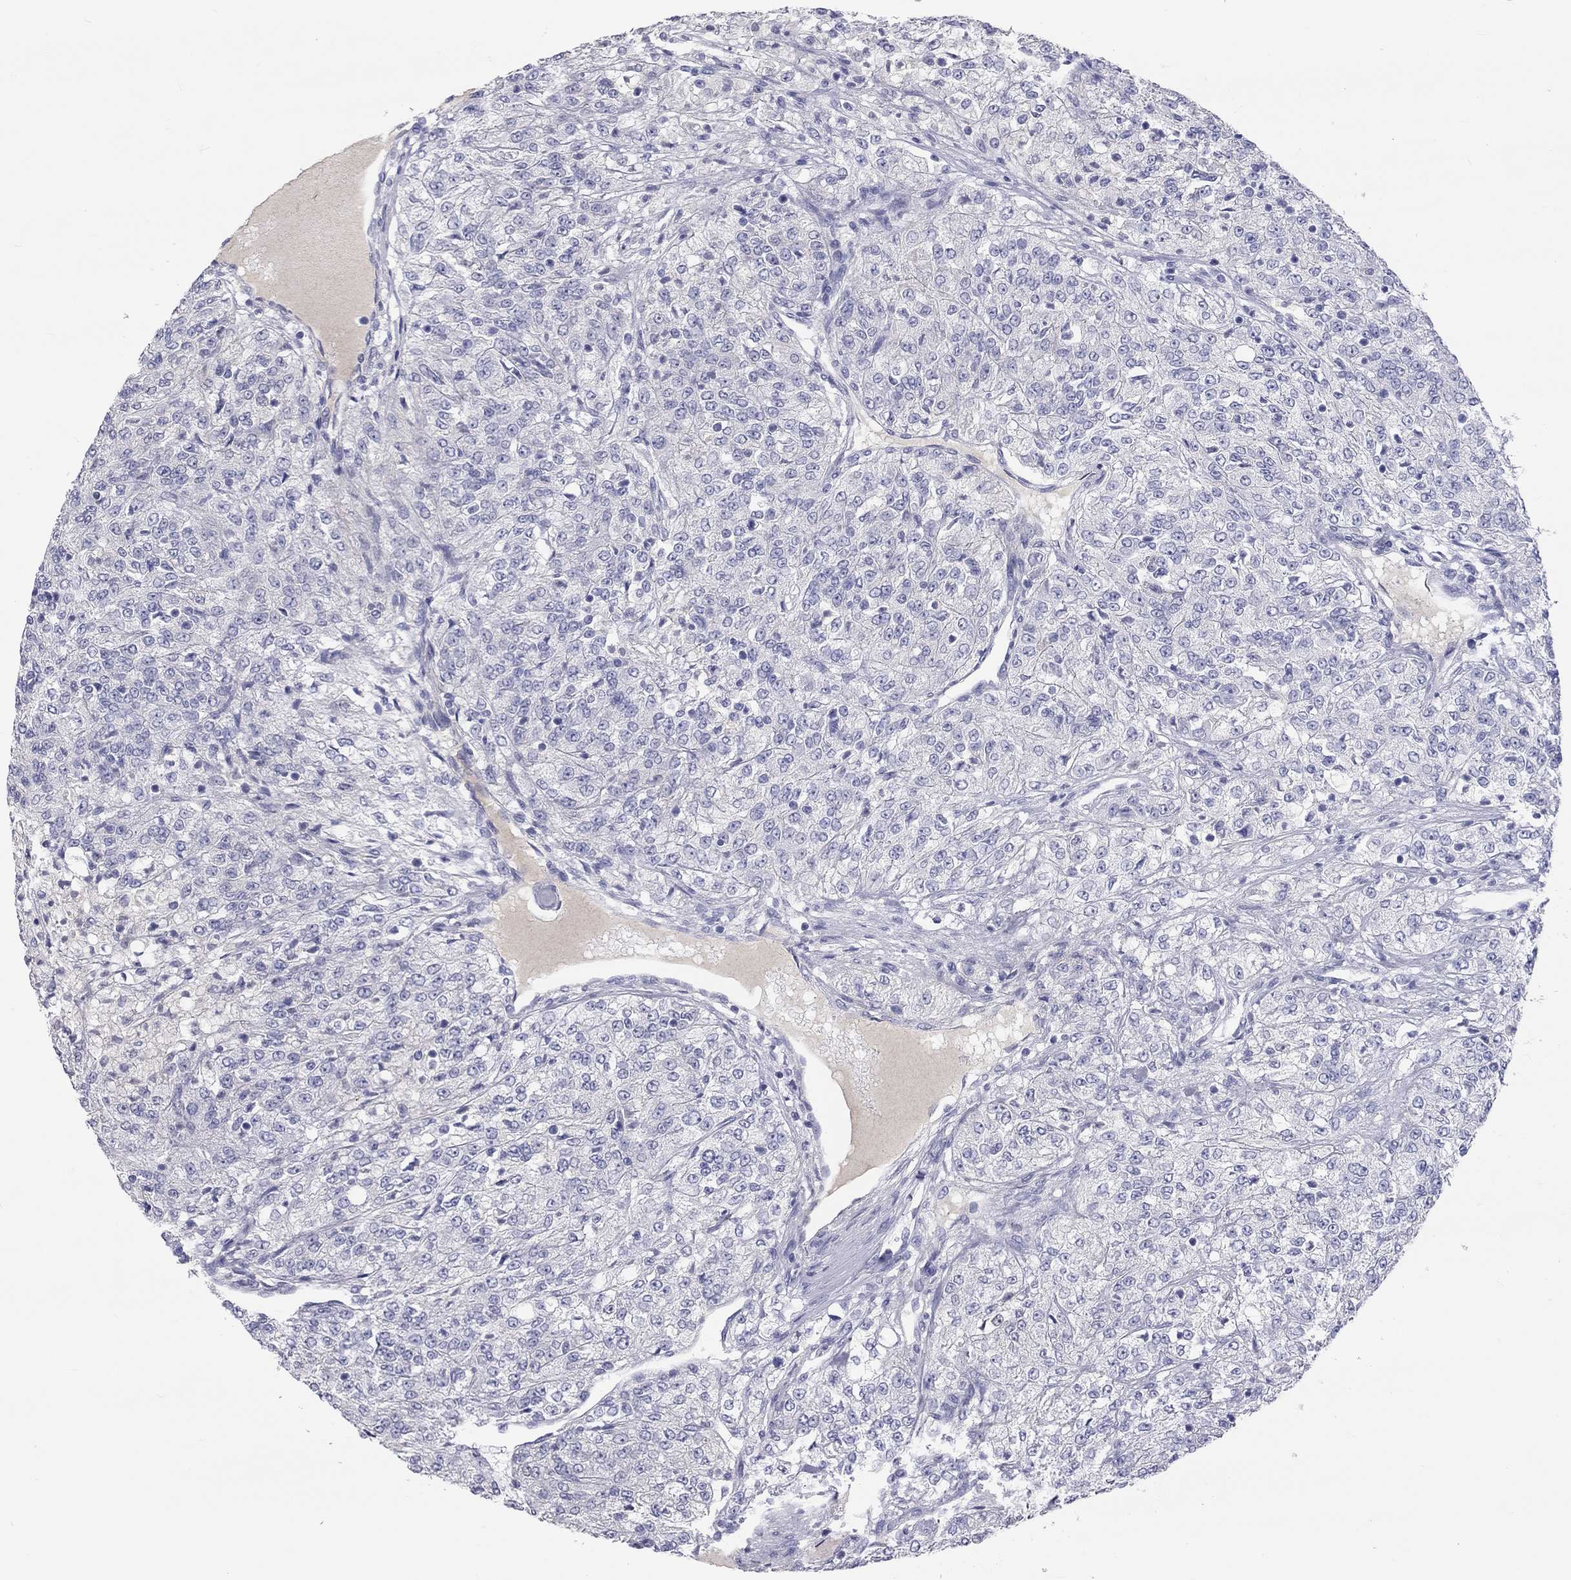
{"staining": {"intensity": "negative", "quantity": "none", "location": "none"}, "tissue": "renal cancer", "cell_type": "Tumor cells", "image_type": "cancer", "snomed": [{"axis": "morphology", "description": "Adenocarcinoma, NOS"}, {"axis": "topography", "description": "Kidney"}], "caption": "The image exhibits no significant expression in tumor cells of renal adenocarcinoma.", "gene": "ST7L", "patient": {"sex": "female", "age": 63}}